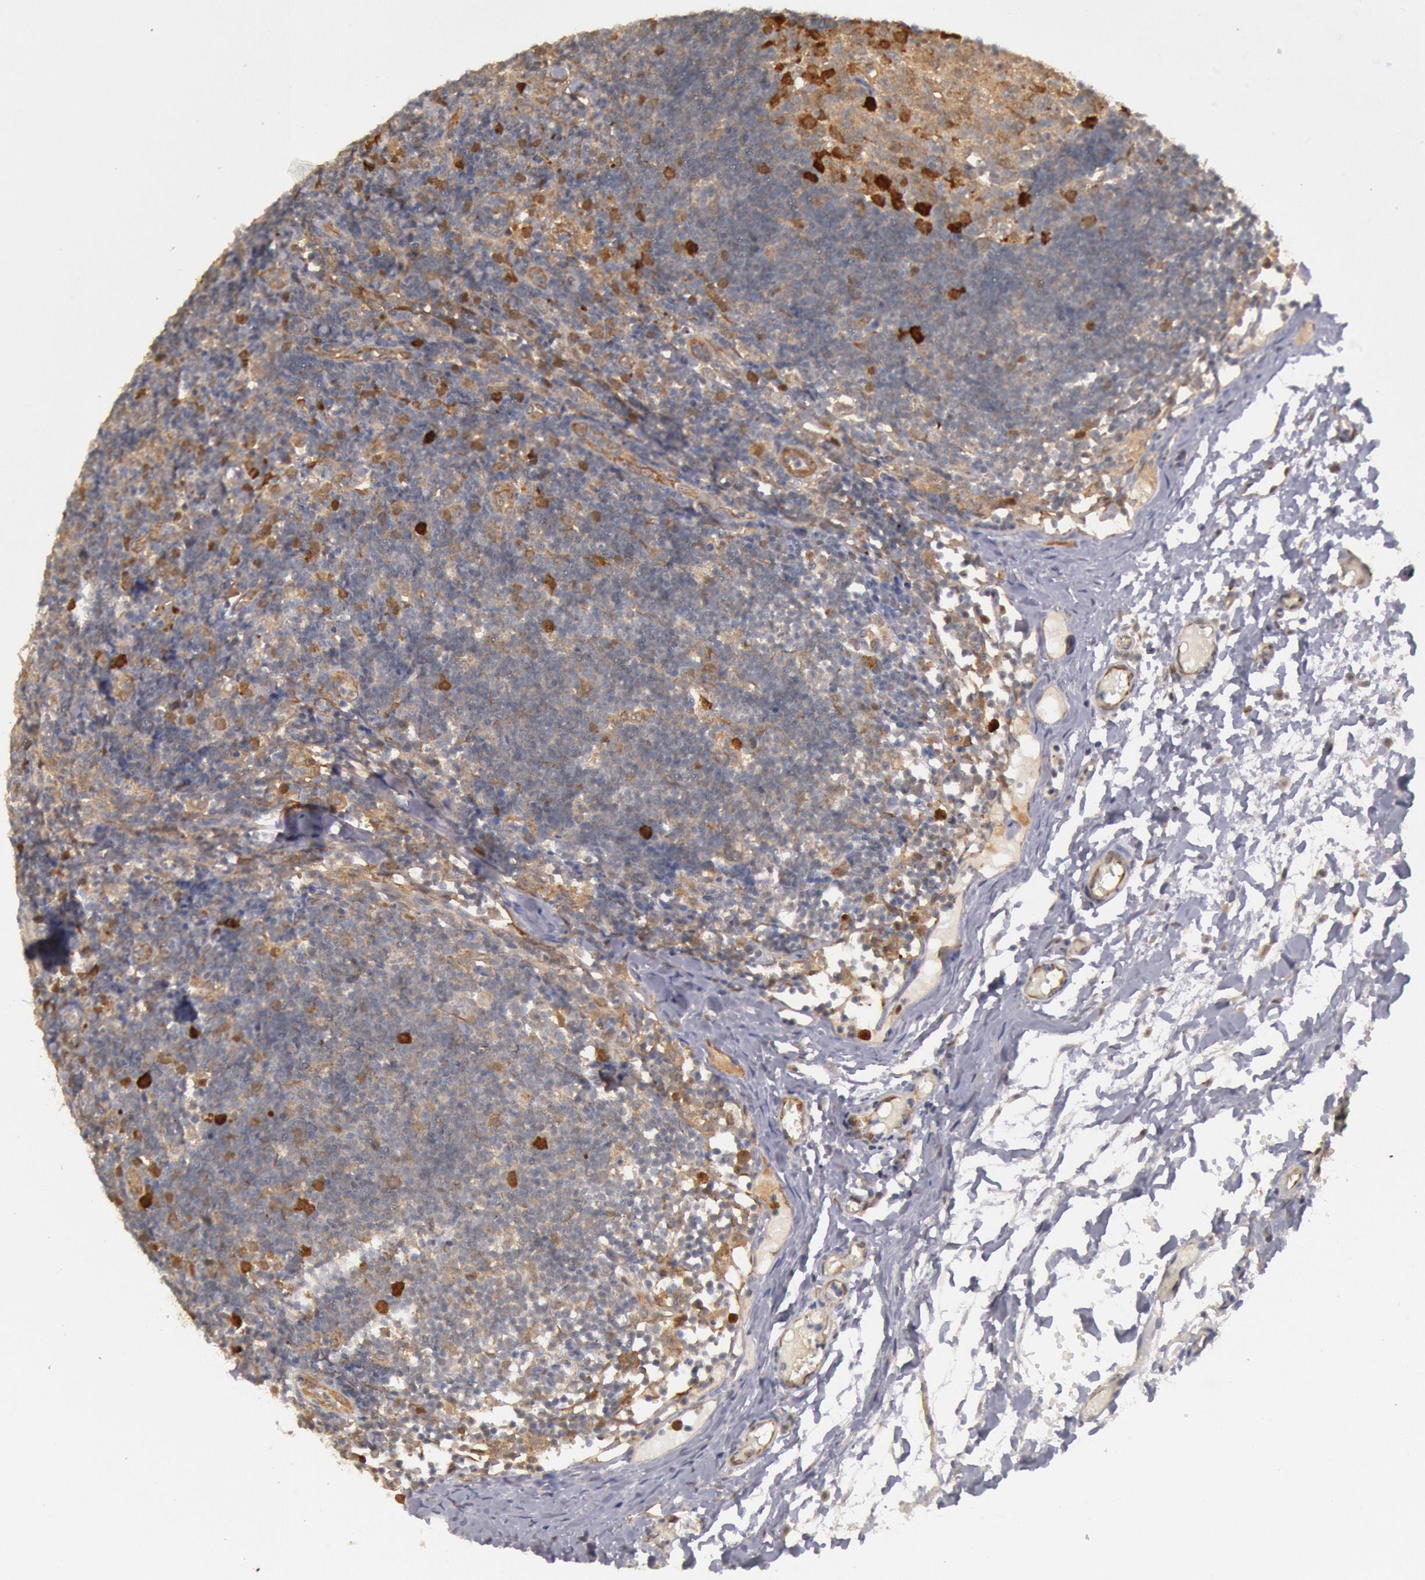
{"staining": {"intensity": "strong", "quantity": "<25%", "location": "cytoplasmic/membranous"}, "tissue": "lymph node", "cell_type": "Germinal center cells", "image_type": "normal", "snomed": [{"axis": "morphology", "description": "Normal tissue, NOS"}, {"axis": "morphology", "description": "Inflammation, NOS"}, {"axis": "topography", "description": "Lymph node"}, {"axis": "topography", "description": "Salivary gland"}], "caption": "The histopathology image exhibits staining of unremarkable lymph node, revealing strong cytoplasmic/membranous protein staining (brown color) within germinal center cells. Nuclei are stained in blue.", "gene": "DNAJA1", "patient": {"sex": "male", "age": 3}}